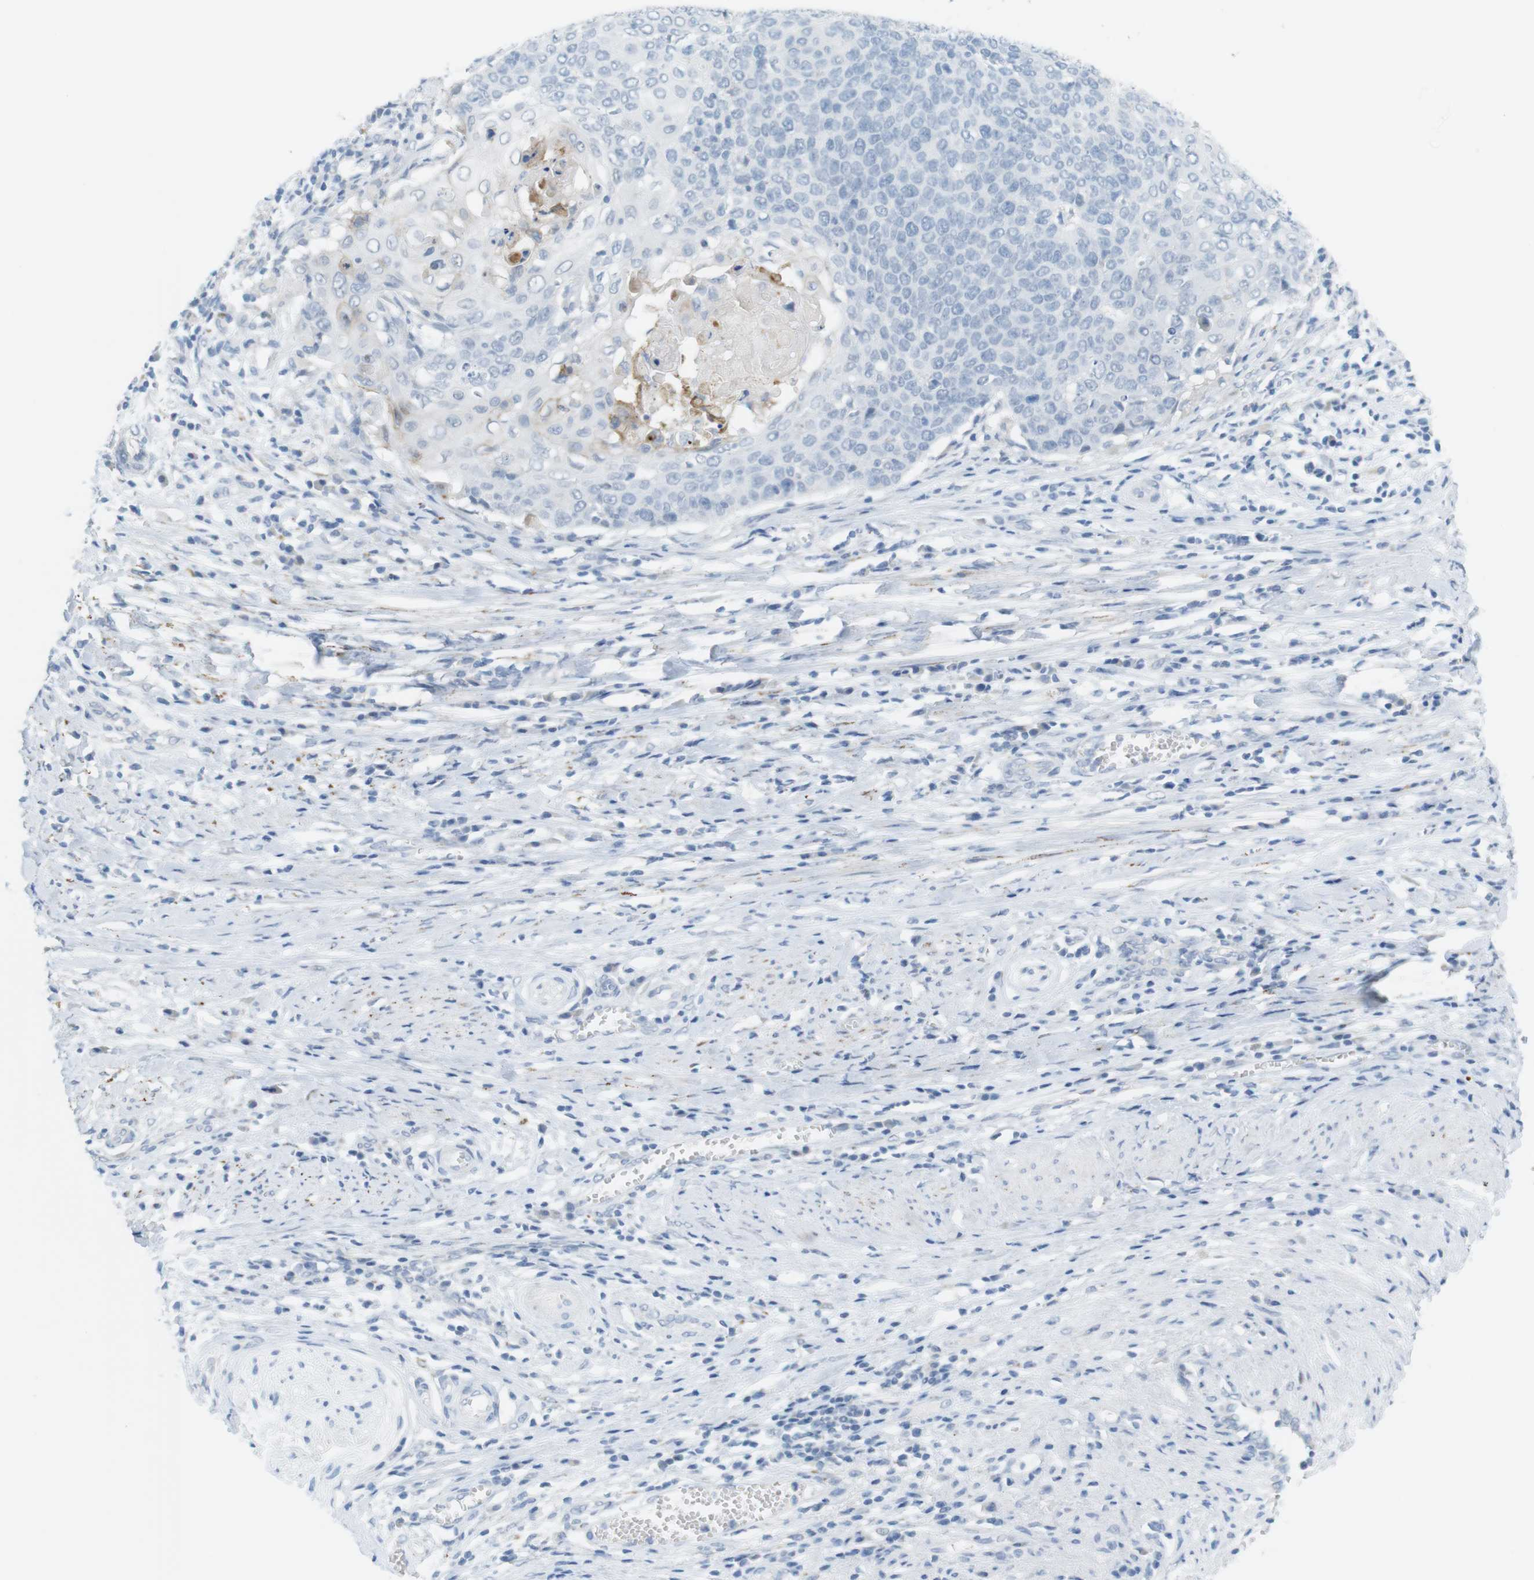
{"staining": {"intensity": "negative", "quantity": "none", "location": "none"}, "tissue": "cervical cancer", "cell_type": "Tumor cells", "image_type": "cancer", "snomed": [{"axis": "morphology", "description": "Squamous cell carcinoma, NOS"}, {"axis": "topography", "description": "Cervix"}], "caption": "Protein analysis of cervical cancer displays no significant positivity in tumor cells. The staining is performed using DAB (3,3'-diaminobenzidine) brown chromogen with nuclei counter-stained in using hematoxylin.", "gene": "YIPF1", "patient": {"sex": "female", "age": 39}}